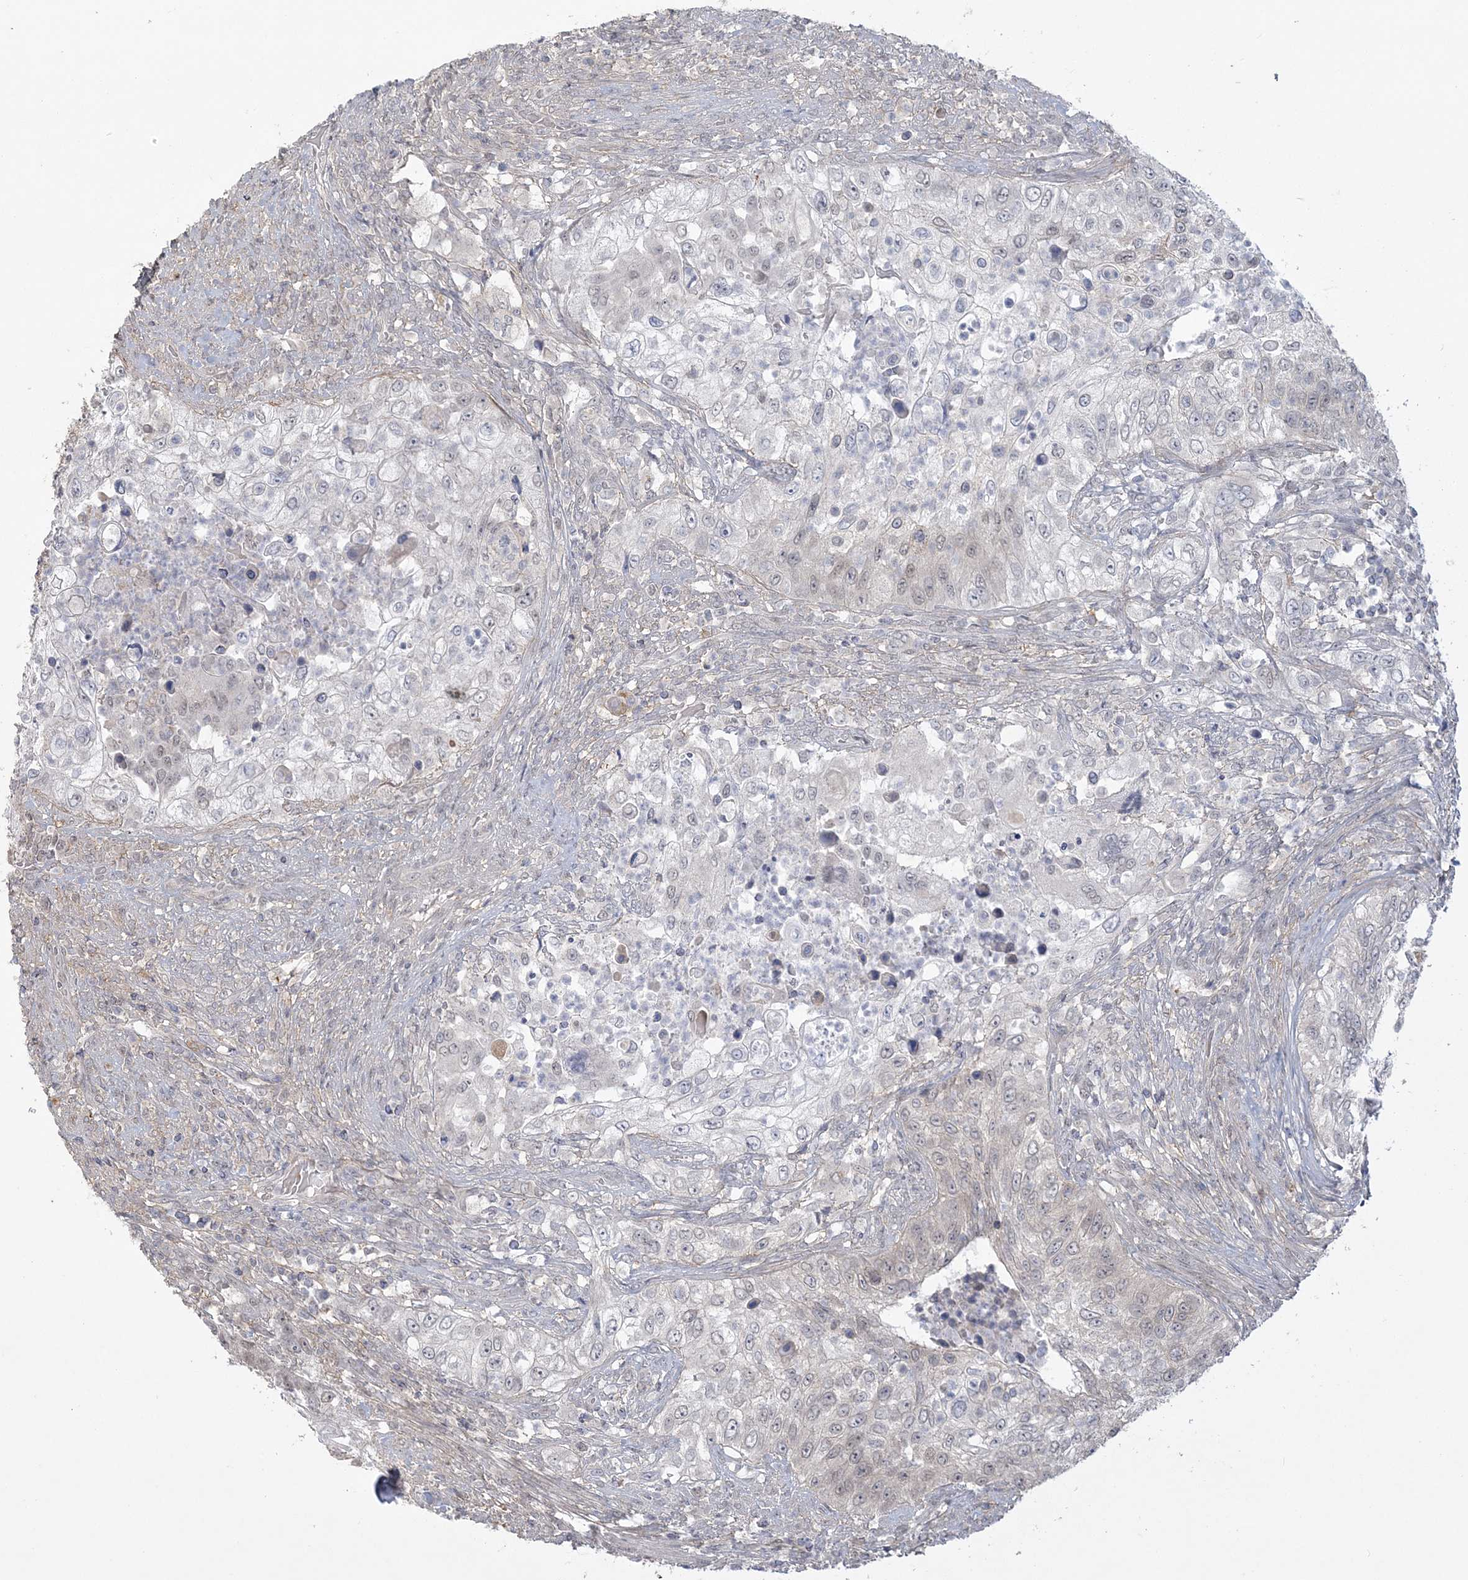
{"staining": {"intensity": "weak", "quantity": "<25%", "location": "cytoplasmic/membranous"}, "tissue": "urothelial cancer", "cell_type": "Tumor cells", "image_type": "cancer", "snomed": [{"axis": "morphology", "description": "Urothelial carcinoma, High grade"}, {"axis": "topography", "description": "Urinary bladder"}], "caption": "Immunohistochemistry (IHC) of high-grade urothelial carcinoma shows no expression in tumor cells.", "gene": "ANKS1A", "patient": {"sex": "female", "age": 60}}